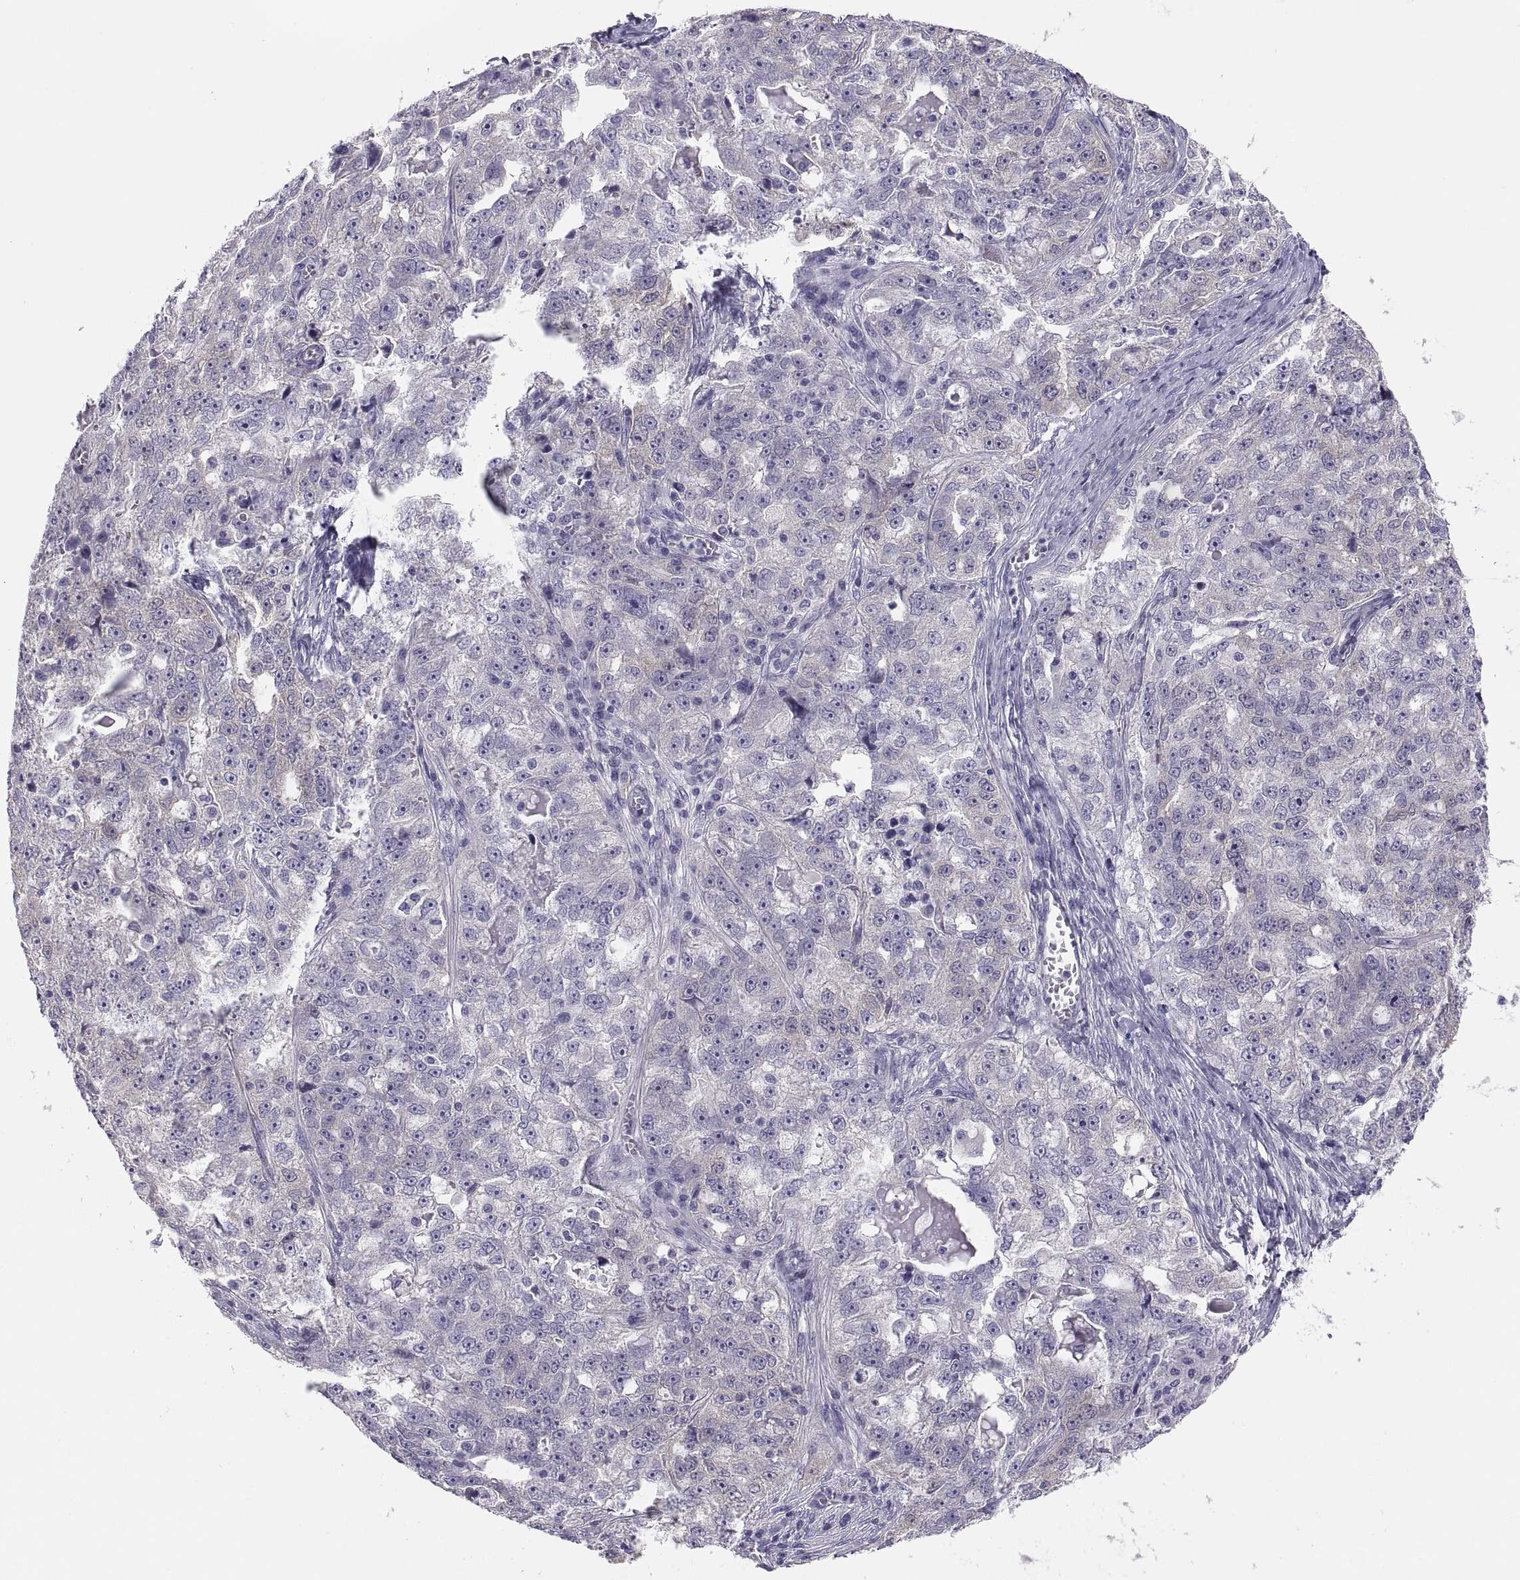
{"staining": {"intensity": "negative", "quantity": "none", "location": "none"}, "tissue": "ovarian cancer", "cell_type": "Tumor cells", "image_type": "cancer", "snomed": [{"axis": "morphology", "description": "Cystadenocarcinoma, serous, NOS"}, {"axis": "topography", "description": "Ovary"}], "caption": "High magnification brightfield microscopy of ovarian cancer (serous cystadenocarcinoma) stained with DAB (3,3'-diaminobenzidine) (brown) and counterstained with hematoxylin (blue): tumor cells show no significant staining.", "gene": "STRC", "patient": {"sex": "female", "age": 51}}